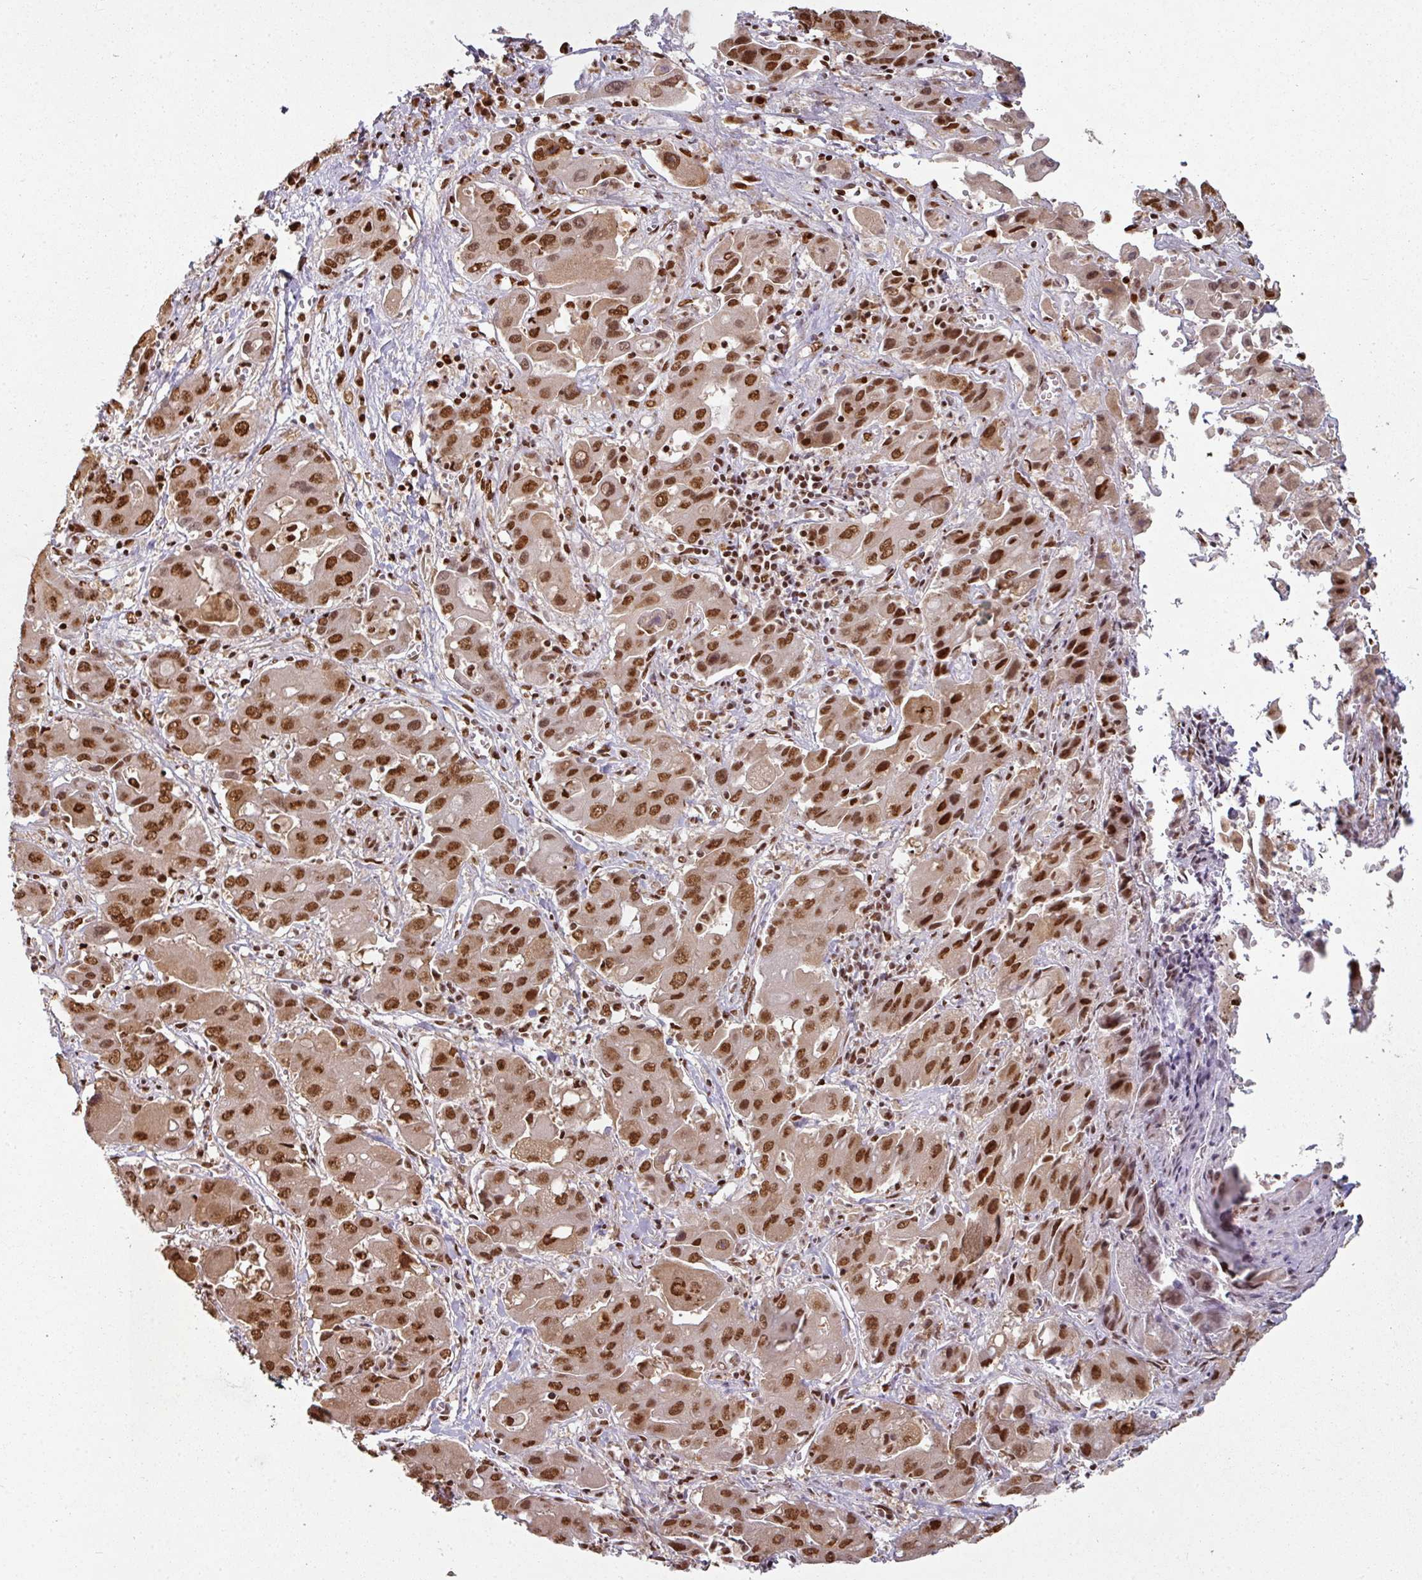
{"staining": {"intensity": "strong", "quantity": ">75%", "location": "nuclear"}, "tissue": "liver cancer", "cell_type": "Tumor cells", "image_type": "cancer", "snomed": [{"axis": "morphology", "description": "Cholangiocarcinoma"}, {"axis": "topography", "description": "Liver"}], "caption": "A histopathology image of human cholangiocarcinoma (liver) stained for a protein reveals strong nuclear brown staining in tumor cells.", "gene": "SIK3", "patient": {"sex": "male", "age": 67}}